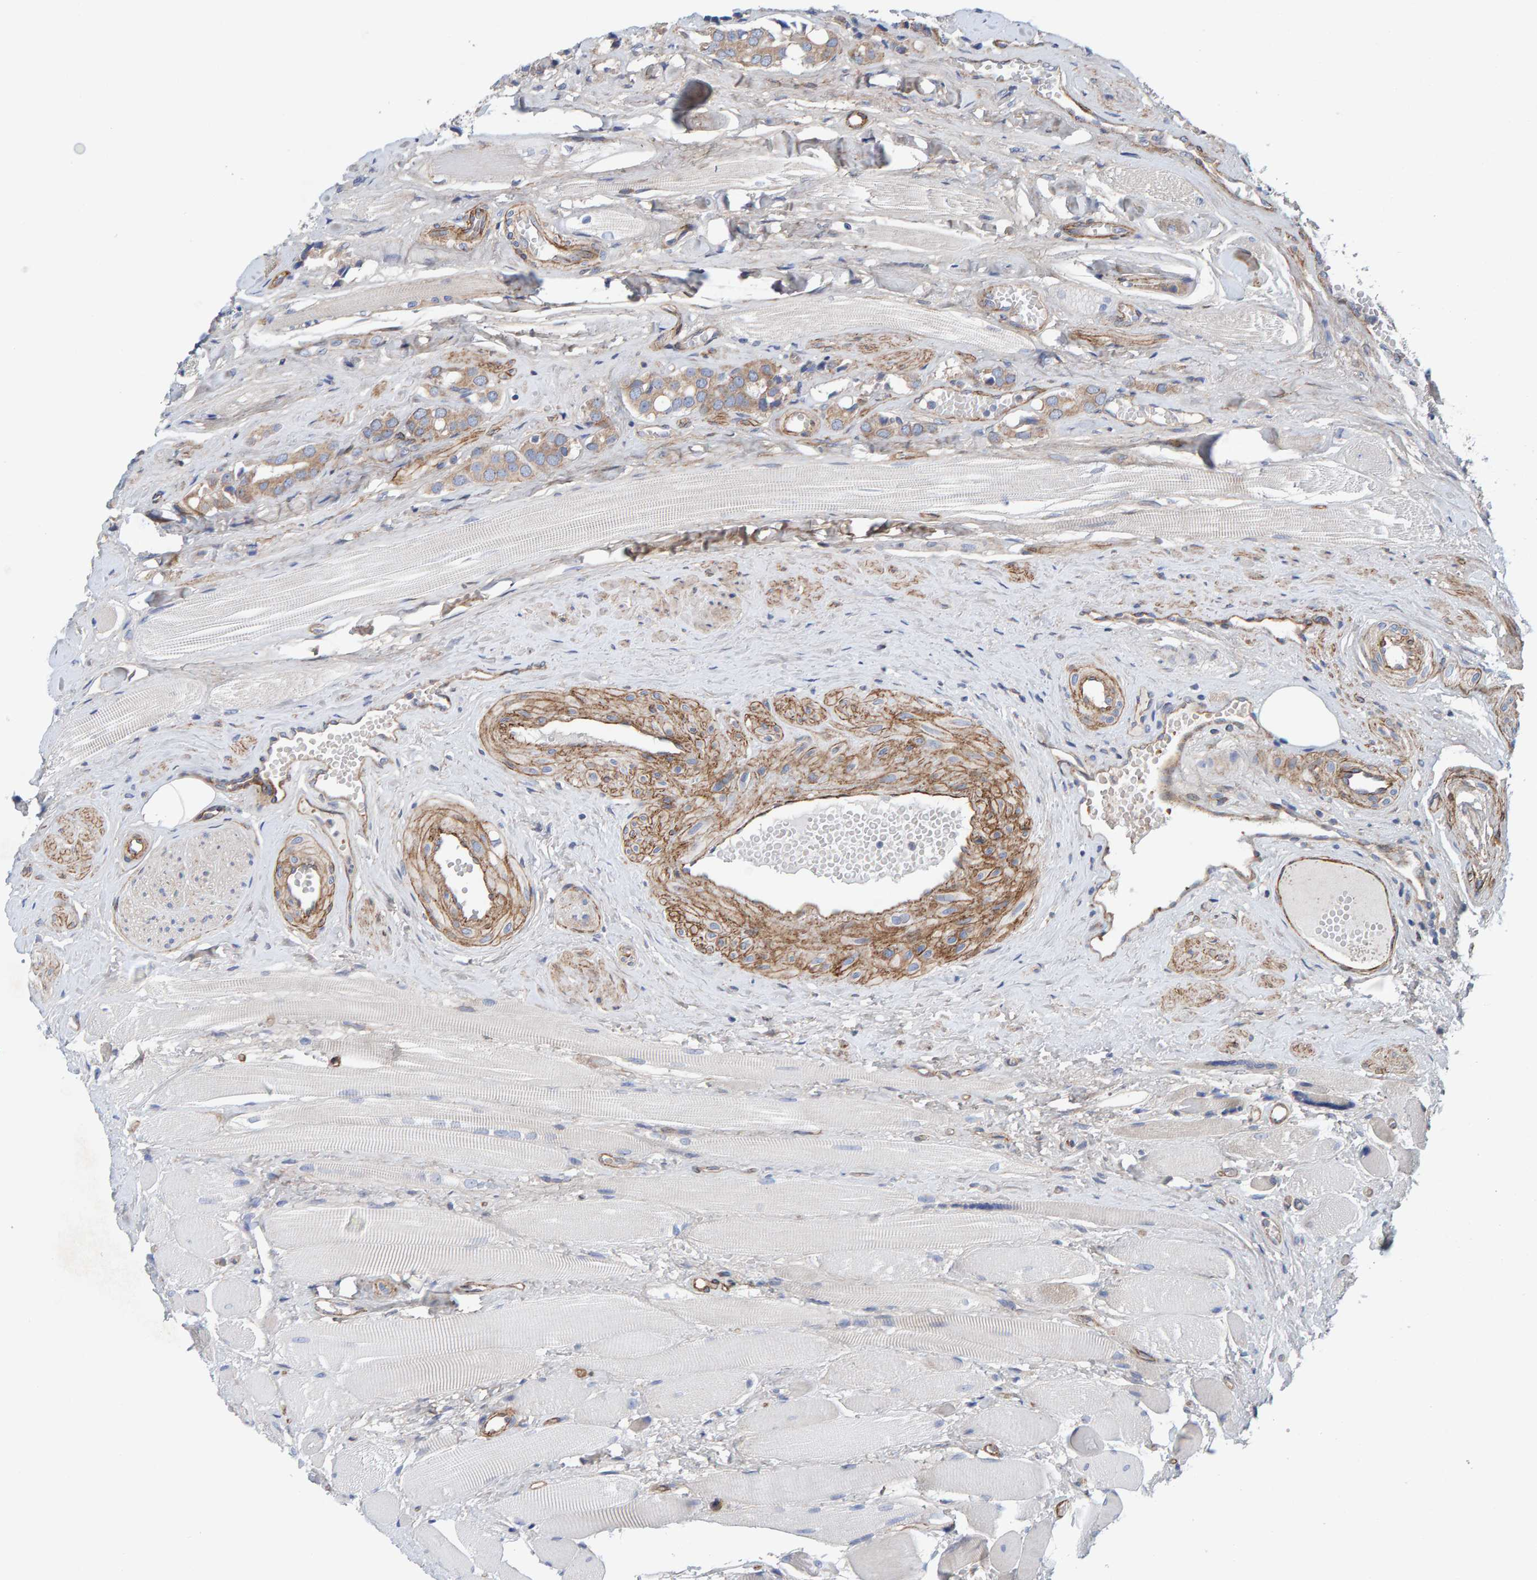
{"staining": {"intensity": "weak", "quantity": "<25%", "location": "cytoplasmic/membranous"}, "tissue": "prostate cancer", "cell_type": "Tumor cells", "image_type": "cancer", "snomed": [{"axis": "morphology", "description": "Adenocarcinoma, High grade"}, {"axis": "topography", "description": "Prostate"}], "caption": "High magnification brightfield microscopy of adenocarcinoma (high-grade) (prostate) stained with DAB (brown) and counterstained with hematoxylin (blue): tumor cells show no significant positivity. (DAB (3,3'-diaminobenzidine) IHC visualized using brightfield microscopy, high magnification).", "gene": "CDK5RAP3", "patient": {"sex": "male", "age": 52}}